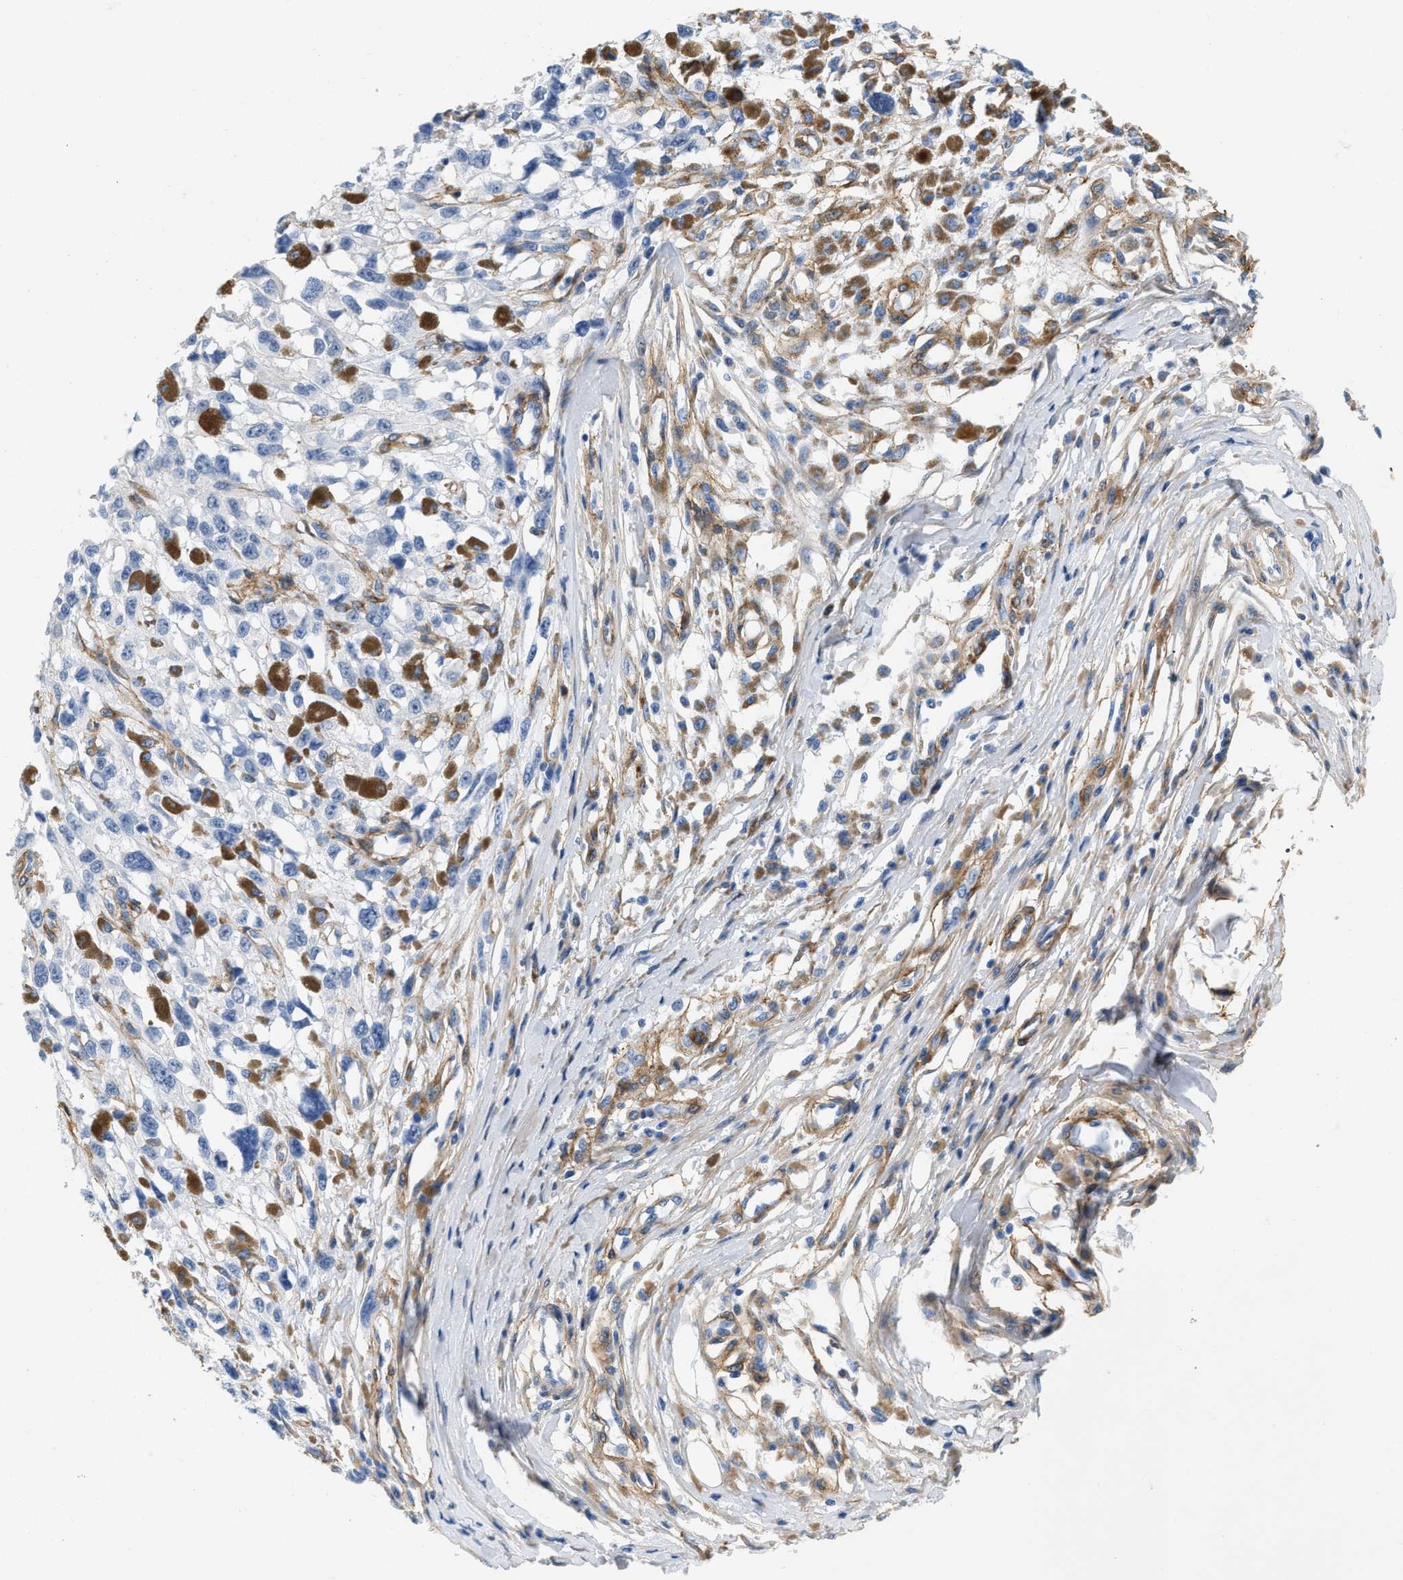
{"staining": {"intensity": "negative", "quantity": "none", "location": "none"}, "tissue": "melanoma", "cell_type": "Tumor cells", "image_type": "cancer", "snomed": [{"axis": "morphology", "description": "Malignant melanoma, Metastatic site"}, {"axis": "topography", "description": "Lymph node"}], "caption": "Immunohistochemistry (IHC) histopathology image of malignant melanoma (metastatic site) stained for a protein (brown), which demonstrates no positivity in tumor cells.", "gene": "PDGFRB", "patient": {"sex": "male", "age": 59}}